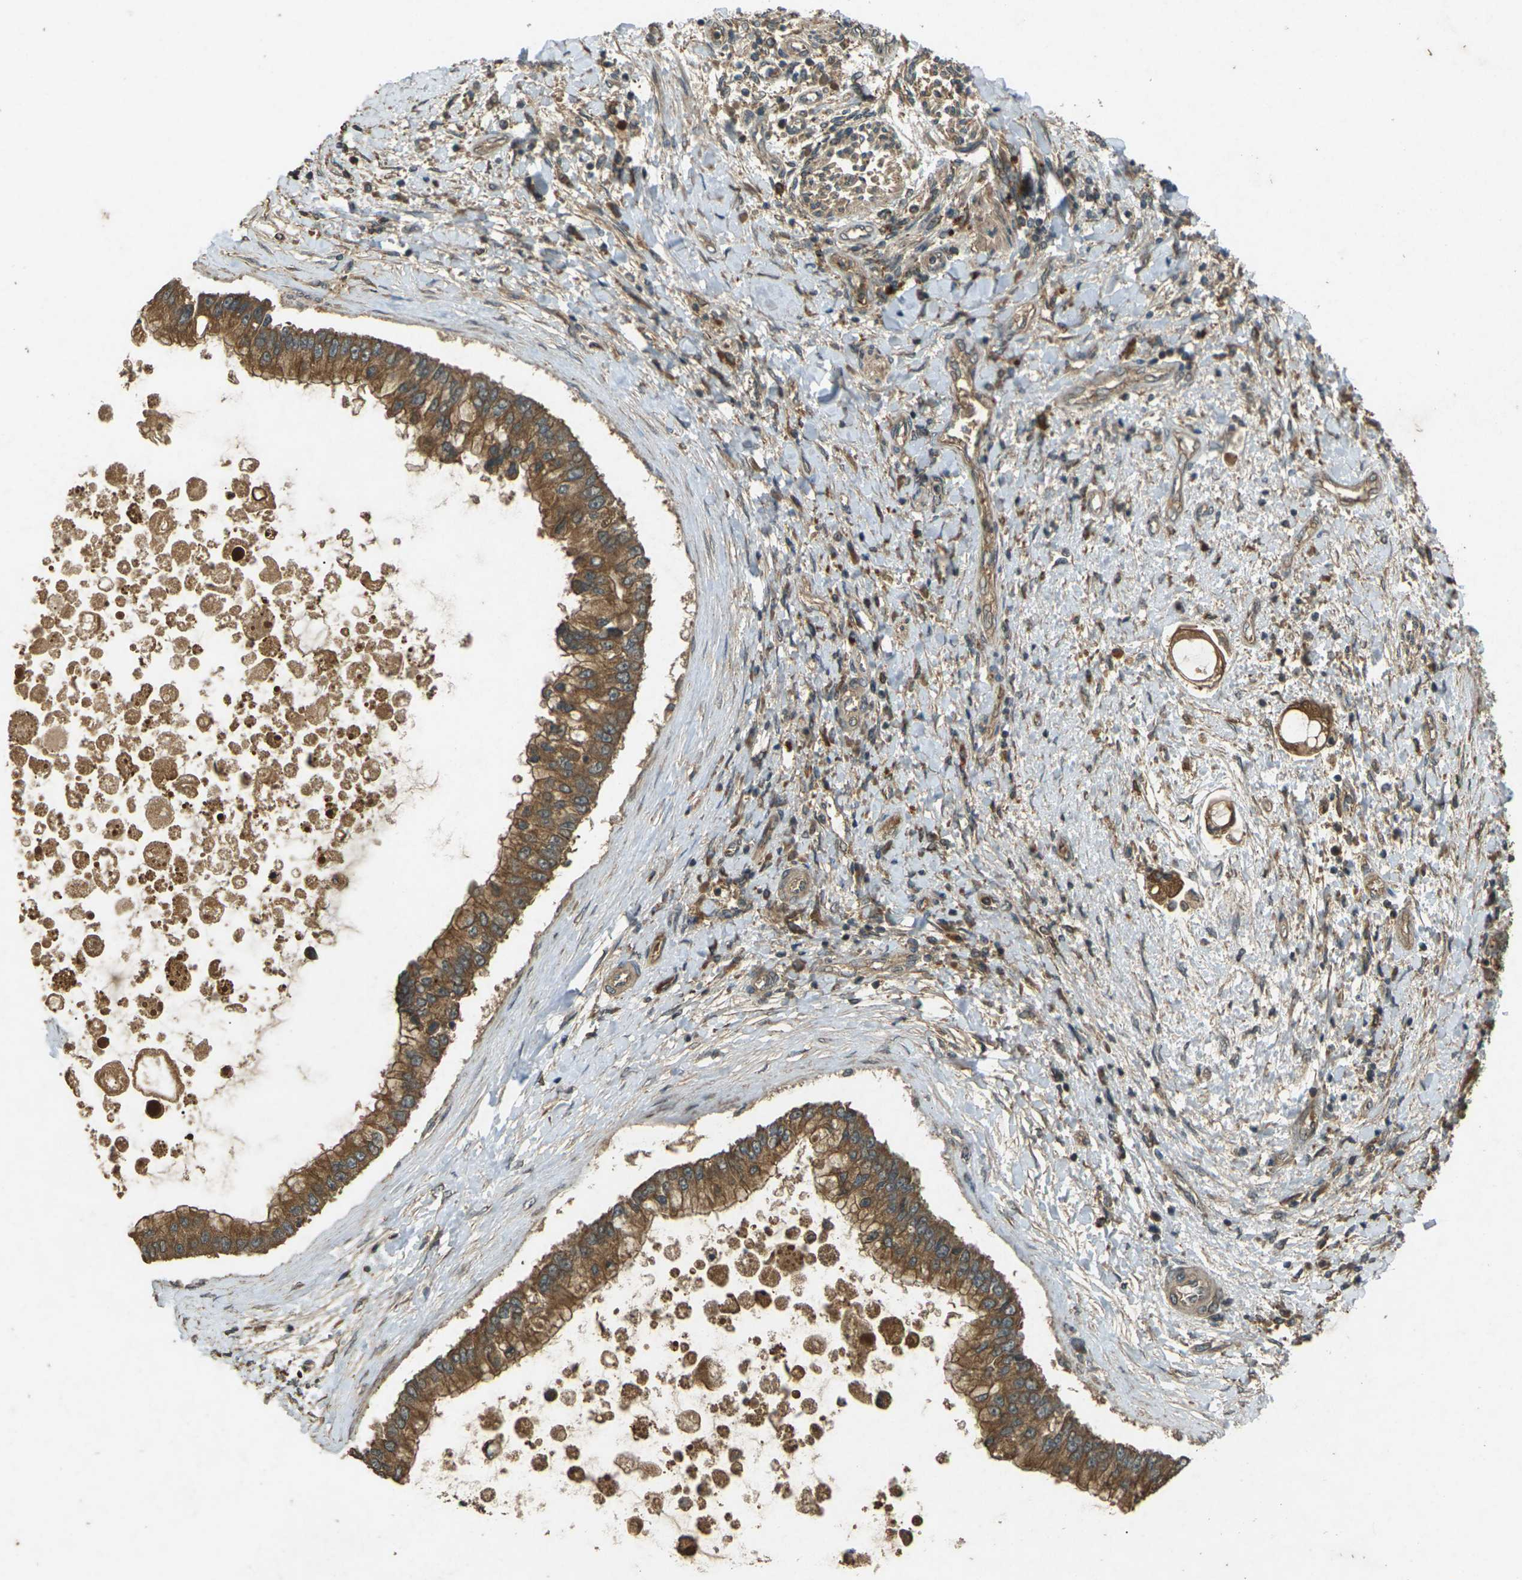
{"staining": {"intensity": "moderate", "quantity": ">75%", "location": "cytoplasmic/membranous"}, "tissue": "liver cancer", "cell_type": "Tumor cells", "image_type": "cancer", "snomed": [{"axis": "morphology", "description": "Cholangiocarcinoma"}, {"axis": "topography", "description": "Liver"}], "caption": "This image exhibits liver cholangiocarcinoma stained with immunohistochemistry (IHC) to label a protein in brown. The cytoplasmic/membranous of tumor cells show moderate positivity for the protein. Nuclei are counter-stained blue.", "gene": "TAP1", "patient": {"sex": "male", "age": 50}}